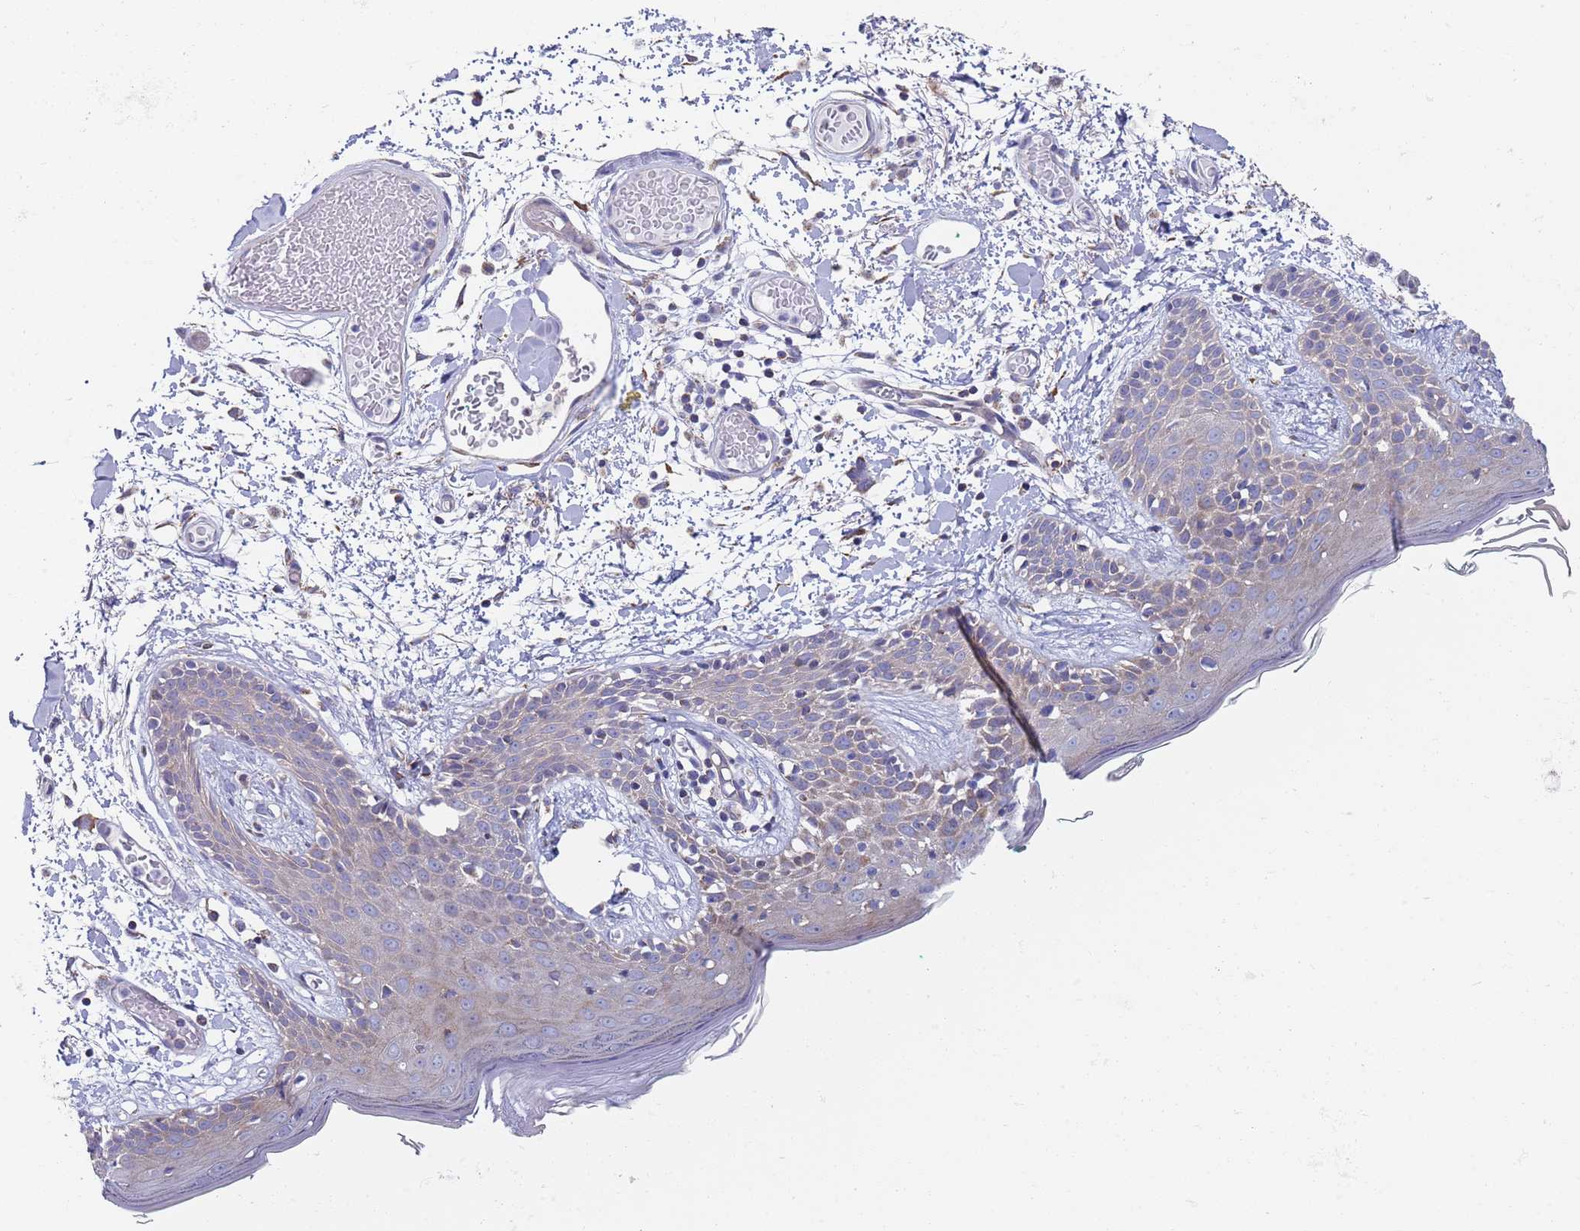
{"staining": {"intensity": "weak", "quantity": ">75%", "location": "cytoplasmic/membranous"}, "tissue": "skin", "cell_type": "Fibroblasts", "image_type": "normal", "snomed": [{"axis": "morphology", "description": "Normal tissue, NOS"}, {"axis": "topography", "description": "Skin"}], "caption": "The histopathology image displays immunohistochemical staining of benign skin. There is weak cytoplasmic/membranous expression is identified in approximately >75% of fibroblasts.", "gene": "PWWP3A", "patient": {"sex": "male", "age": 79}}